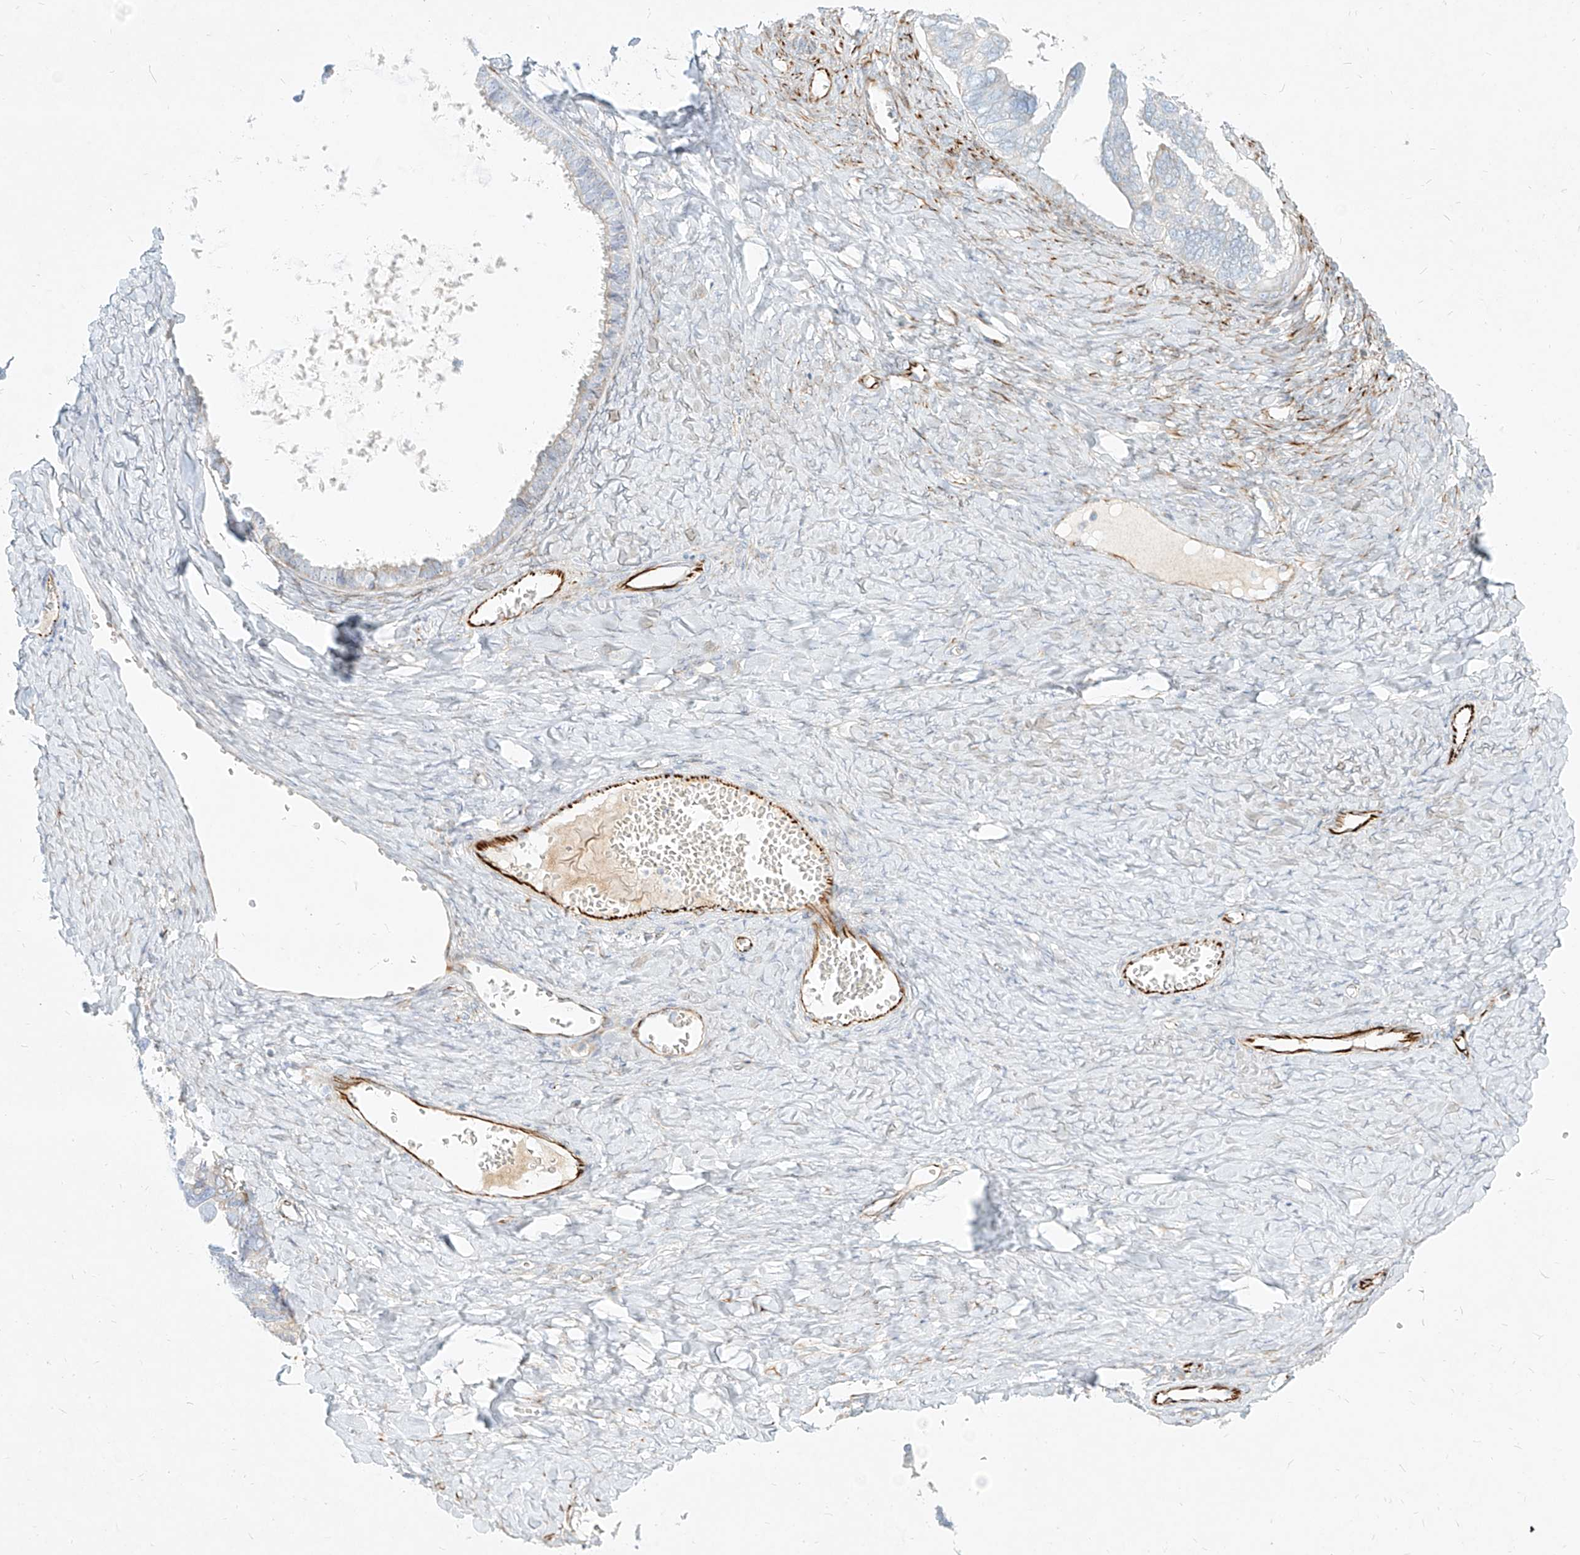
{"staining": {"intensity": "weak", "quantity": "<25%", "location": "cytoplasmic/membranous"}, "tissue": "ovarian cancer", "cell_type": "Tumor cells", "image_type": "cancer", "snomed": [{"axis": "morphology", "description": "Cystadenocarcinoma, serous, NOS"}, {"axis": "topography", "description": "Ovary"}], "caption": "Immunohistochemical staining of ovarian cancer displays no significant positivity in tumor cells. (Stains: DAB immunohistochemistry (IHC) with hematoxylin counter stain, Microscopy: brightfield microscopy at high magnification).", "gene": "MTX2", "patient": {"sex": "female", "age": 79}}